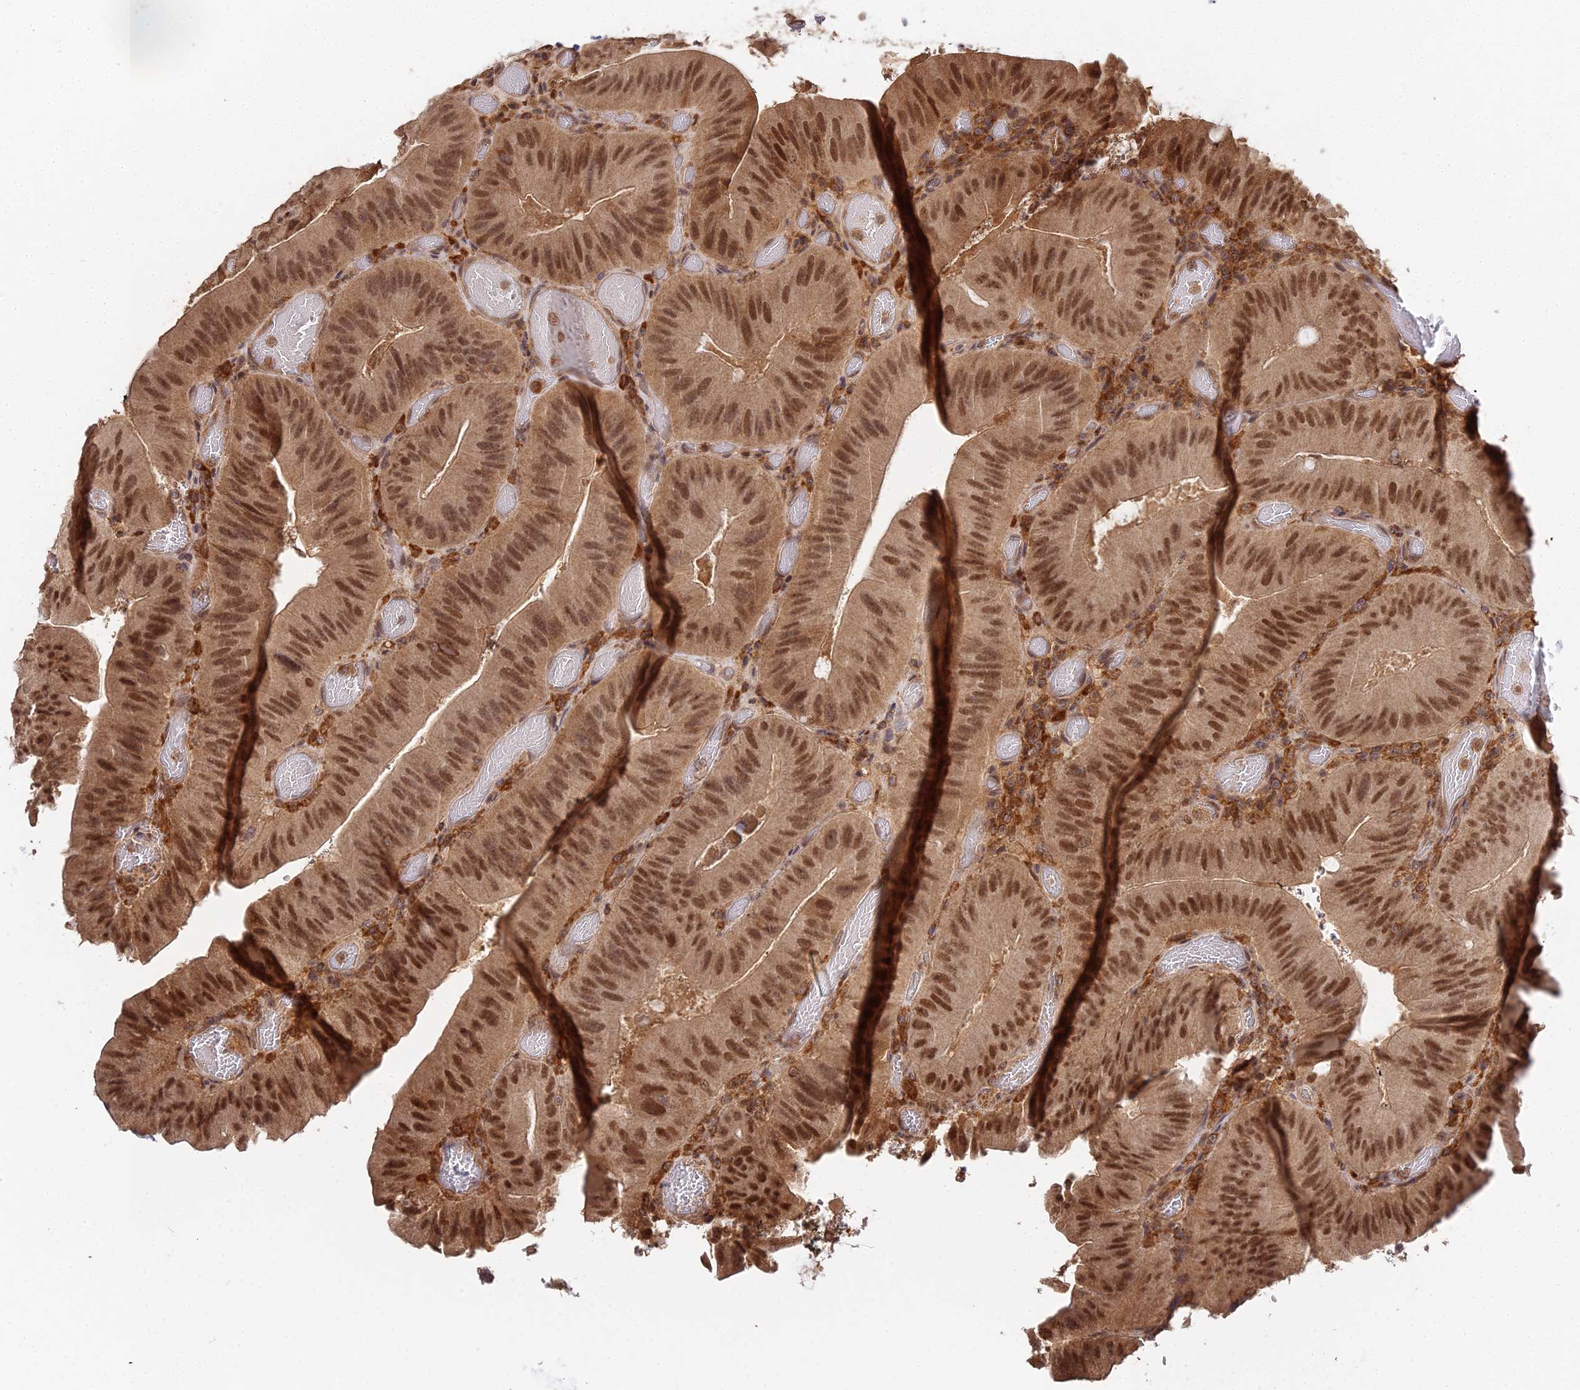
{"staining": {"intensity": "moderate", "quantity": ">75%", "location": "cytoplasmic/membranous,nuclear"}, "tissue": "colorectal cancer", "cell_type": "Tumor cells", "image_type": "cancer", "snomed": [{"axis": "morphology", "description": "Adenocarcinoma, NOS"}, {"axis": "topography", "description": "Colon"}], "caption": "Human colorectal cancer stained with a brown dye reveals moderate cytoplasmic/membranous and nuclear positive expression in about >75% of tumor cells.", "gene": "TPRX1", "patient": {"sex": "female", "age": 43}}